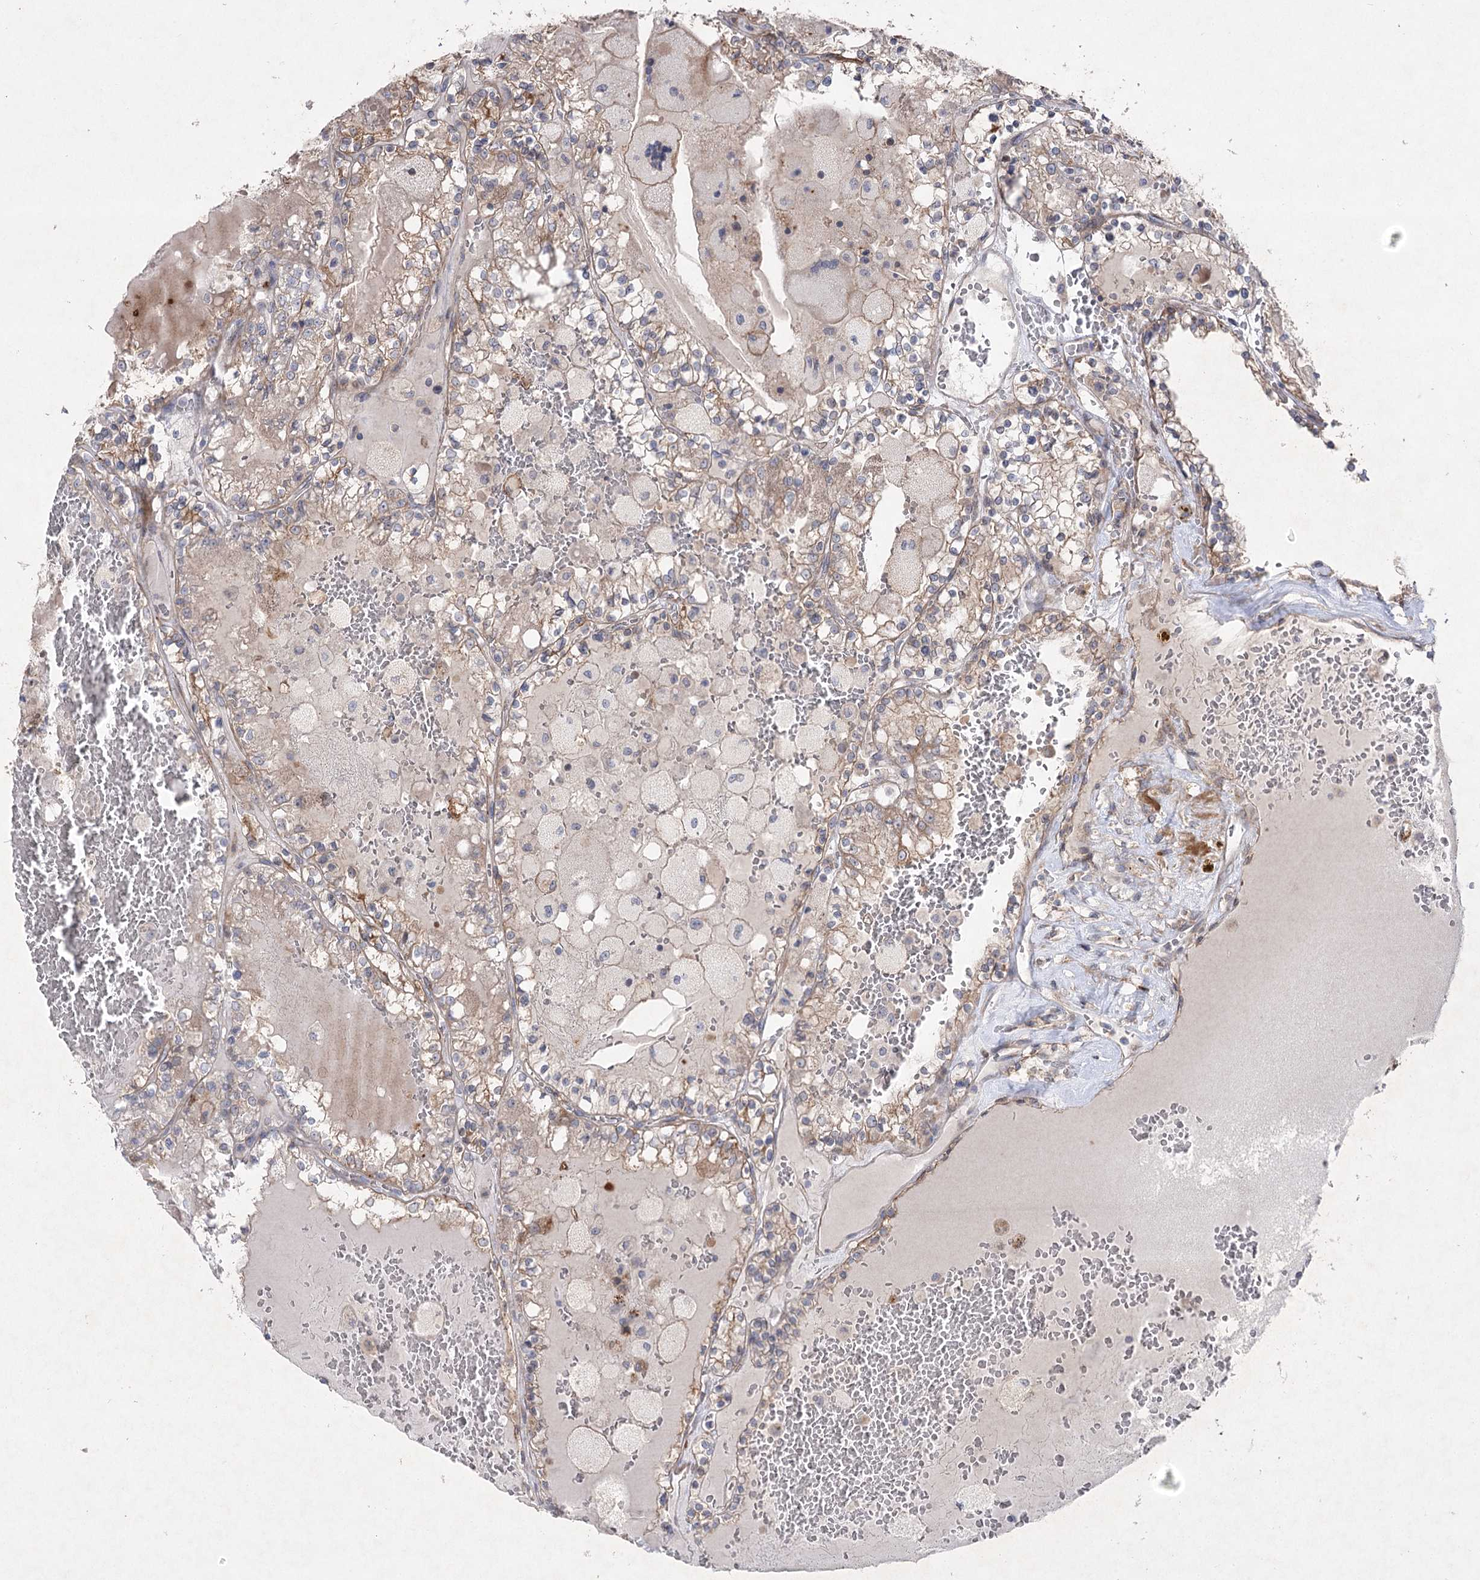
{"staining": {"intensity": "weak", "quantity": ">75%", "location": "cytoplasmic/membranous"}, "tissue": "renal cancer", "cell_type": "Tumor cells", "image_type": "cancer", "snomed": [{"axis": "morphology", "description": "Adenocarcinoma, NOS"}, {"axis": "topography", "description": "Kidney"}], "caption": "Renal cancer (adenocarcinoma) stained with immunohistochemistry demonstrates weak cytoplasmic/membranous positivity in approximately >75% of tumor cells.", "gene": "SH3BP5L", "patient": {"sex": "female", "age": 56}}